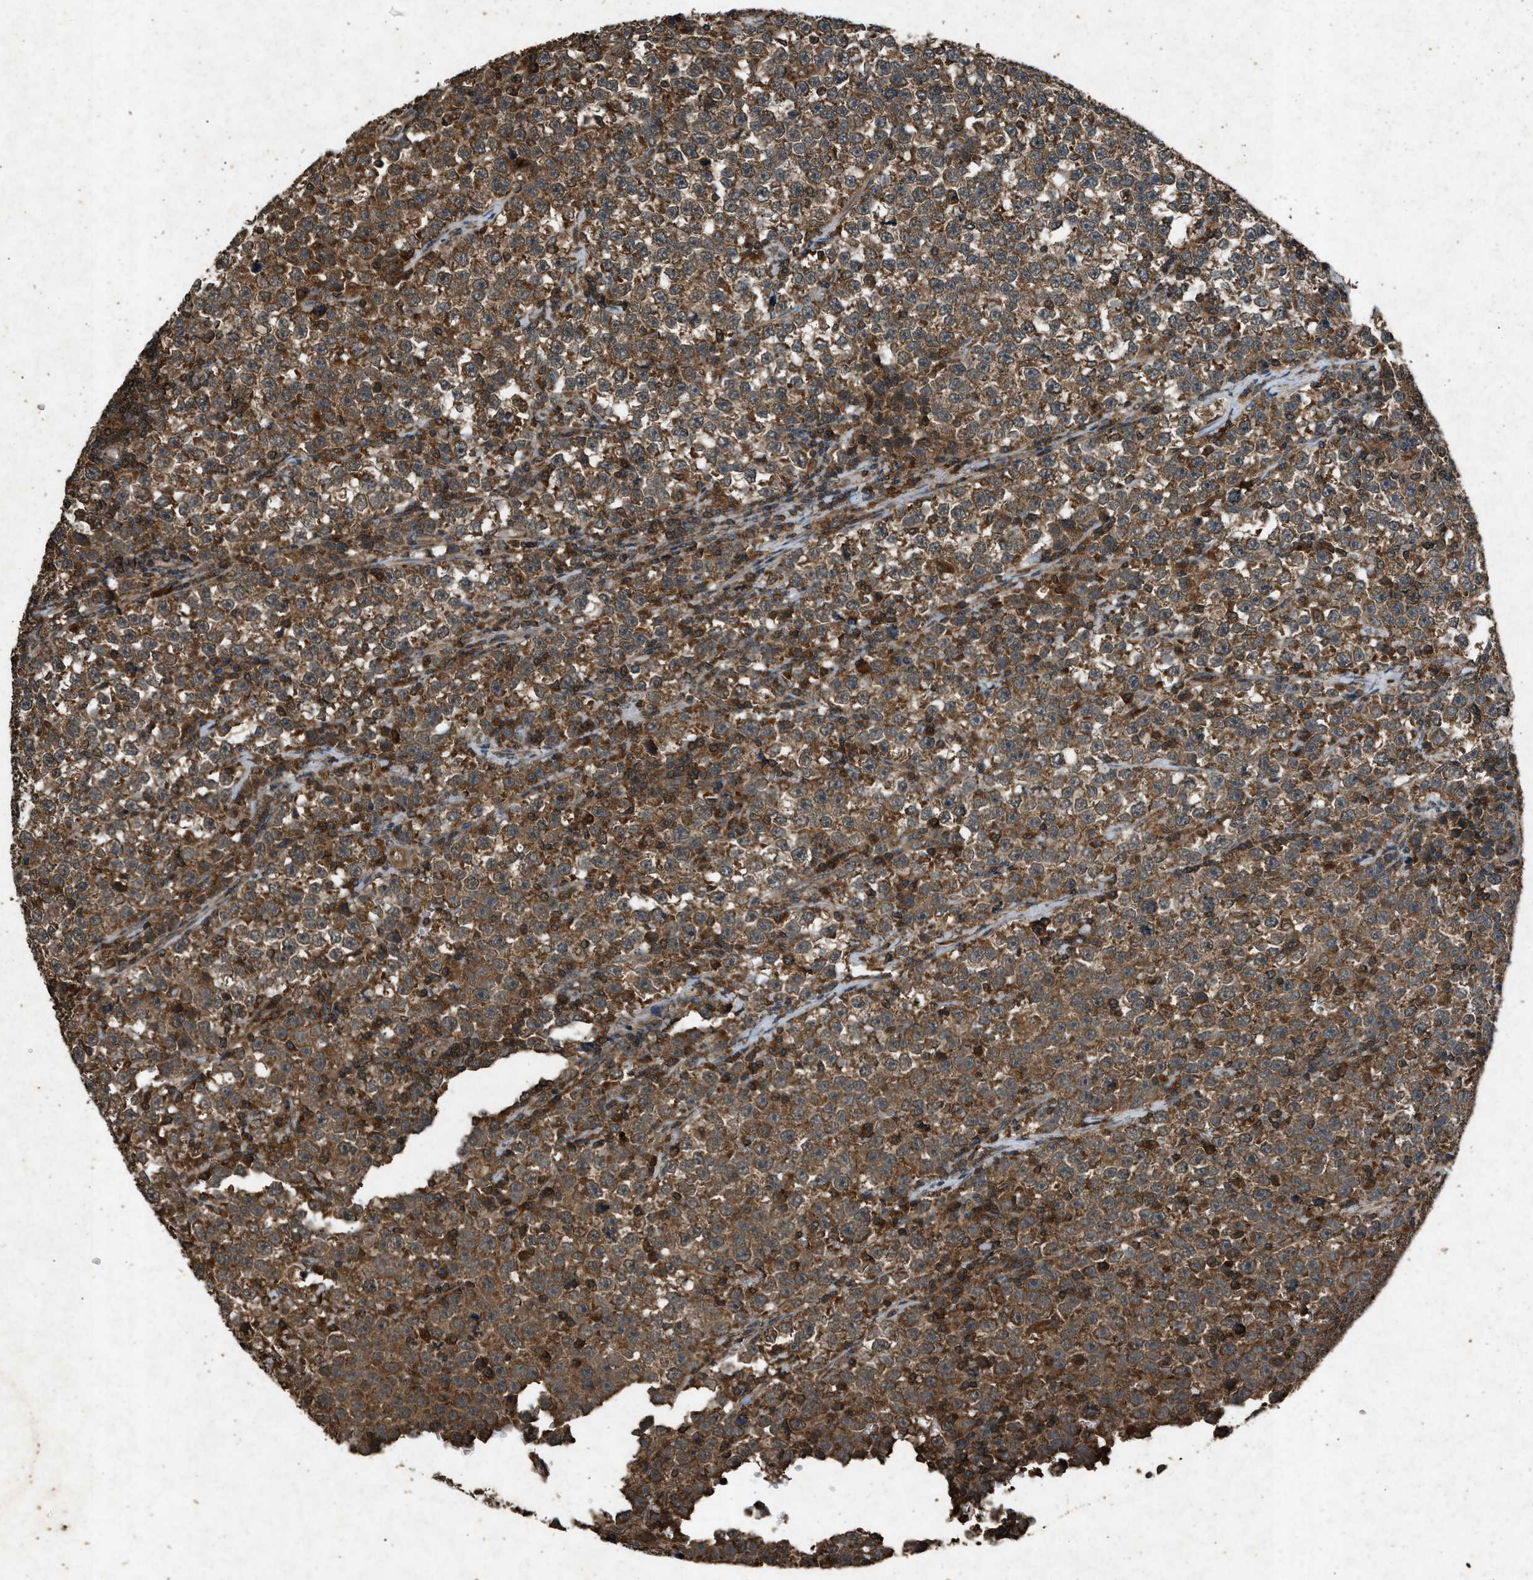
{"staining": {"intensity": "strong", "quantity": ">75%", "location": "cytoplasmic/membranous"}, "tissue": "testis cancer", "cell_type": "Tumor cells", "image_type": "cancer", "snomed": [{"axis": "morphology", "description": "Seminoma, NOS"}, {"axis": "topography", "description": "Testis"}], "caption": "Immunohistochemistry of human testis seminoma demonstrates high levels of strong cytoplasmic/membranous staining in about >75% of tumor cells. (brown staining indicates protein expression, while blue staining denotes nuclei).", "gene": "OAS1", "patient": {"sex": "male", "age": 43}}